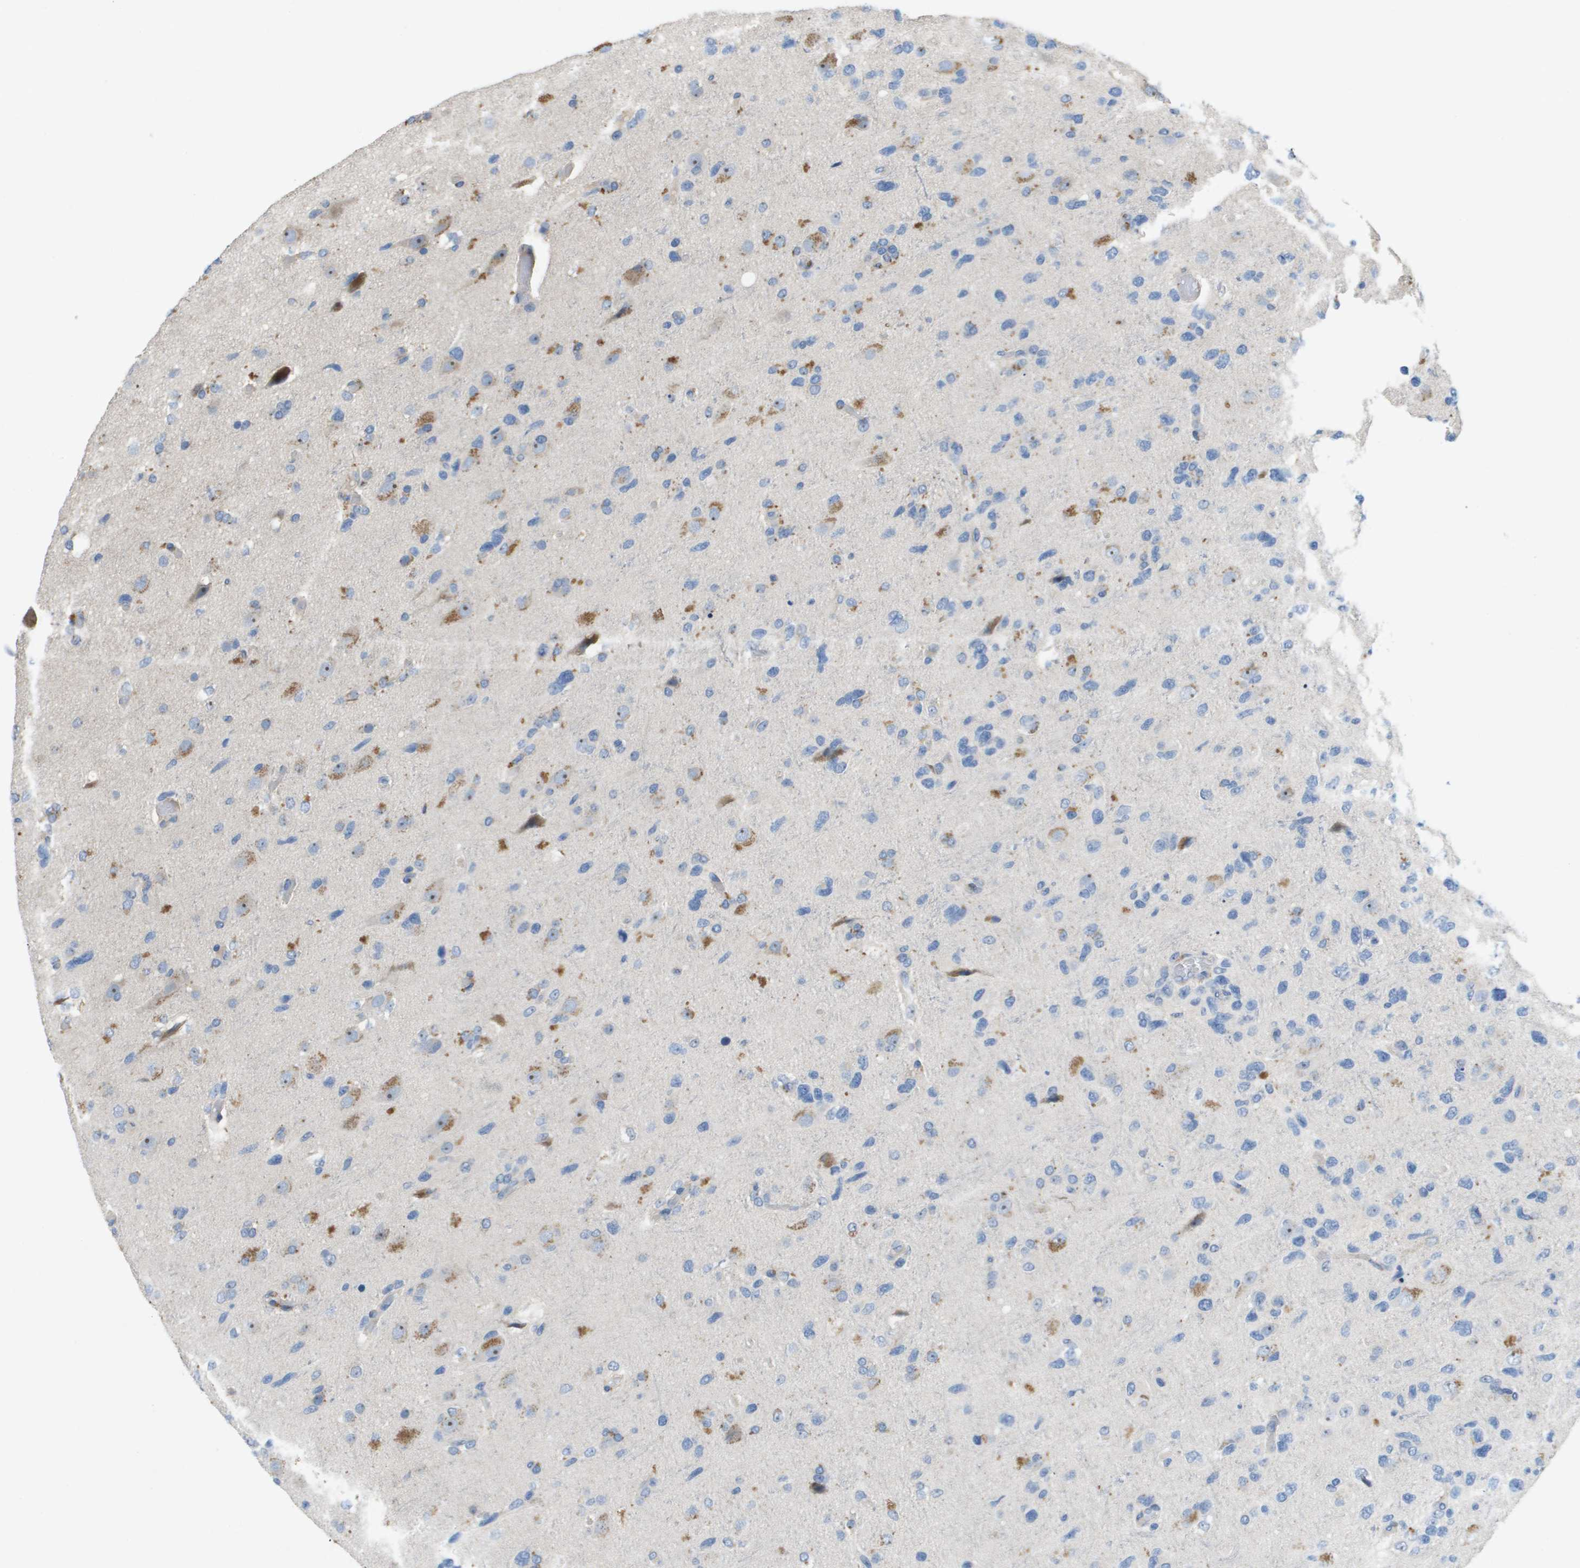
{"staining": {"intensity": "negative", "quantity": "none", "location": "none"}, "tissue": "glioma", "cell_type": "Tumor cells", "image_type": "cancer", "snomed": [{"axis": "morphology", "description": "Glioma, malignant, High grade"}, {"axis": "topography", "description": "Brain"}], "caption": "Immunohistochemistry (IHC) histopathology image of neoplastic tissue: human glioma stained with DAB demonstrates no significant protein staining in tumor cells. (Immunohistochemistry (IHC), brightfield microscopy, high magnification).", "gene": "B3GNT5", "patient": {"sex": "female", "age": 58}}